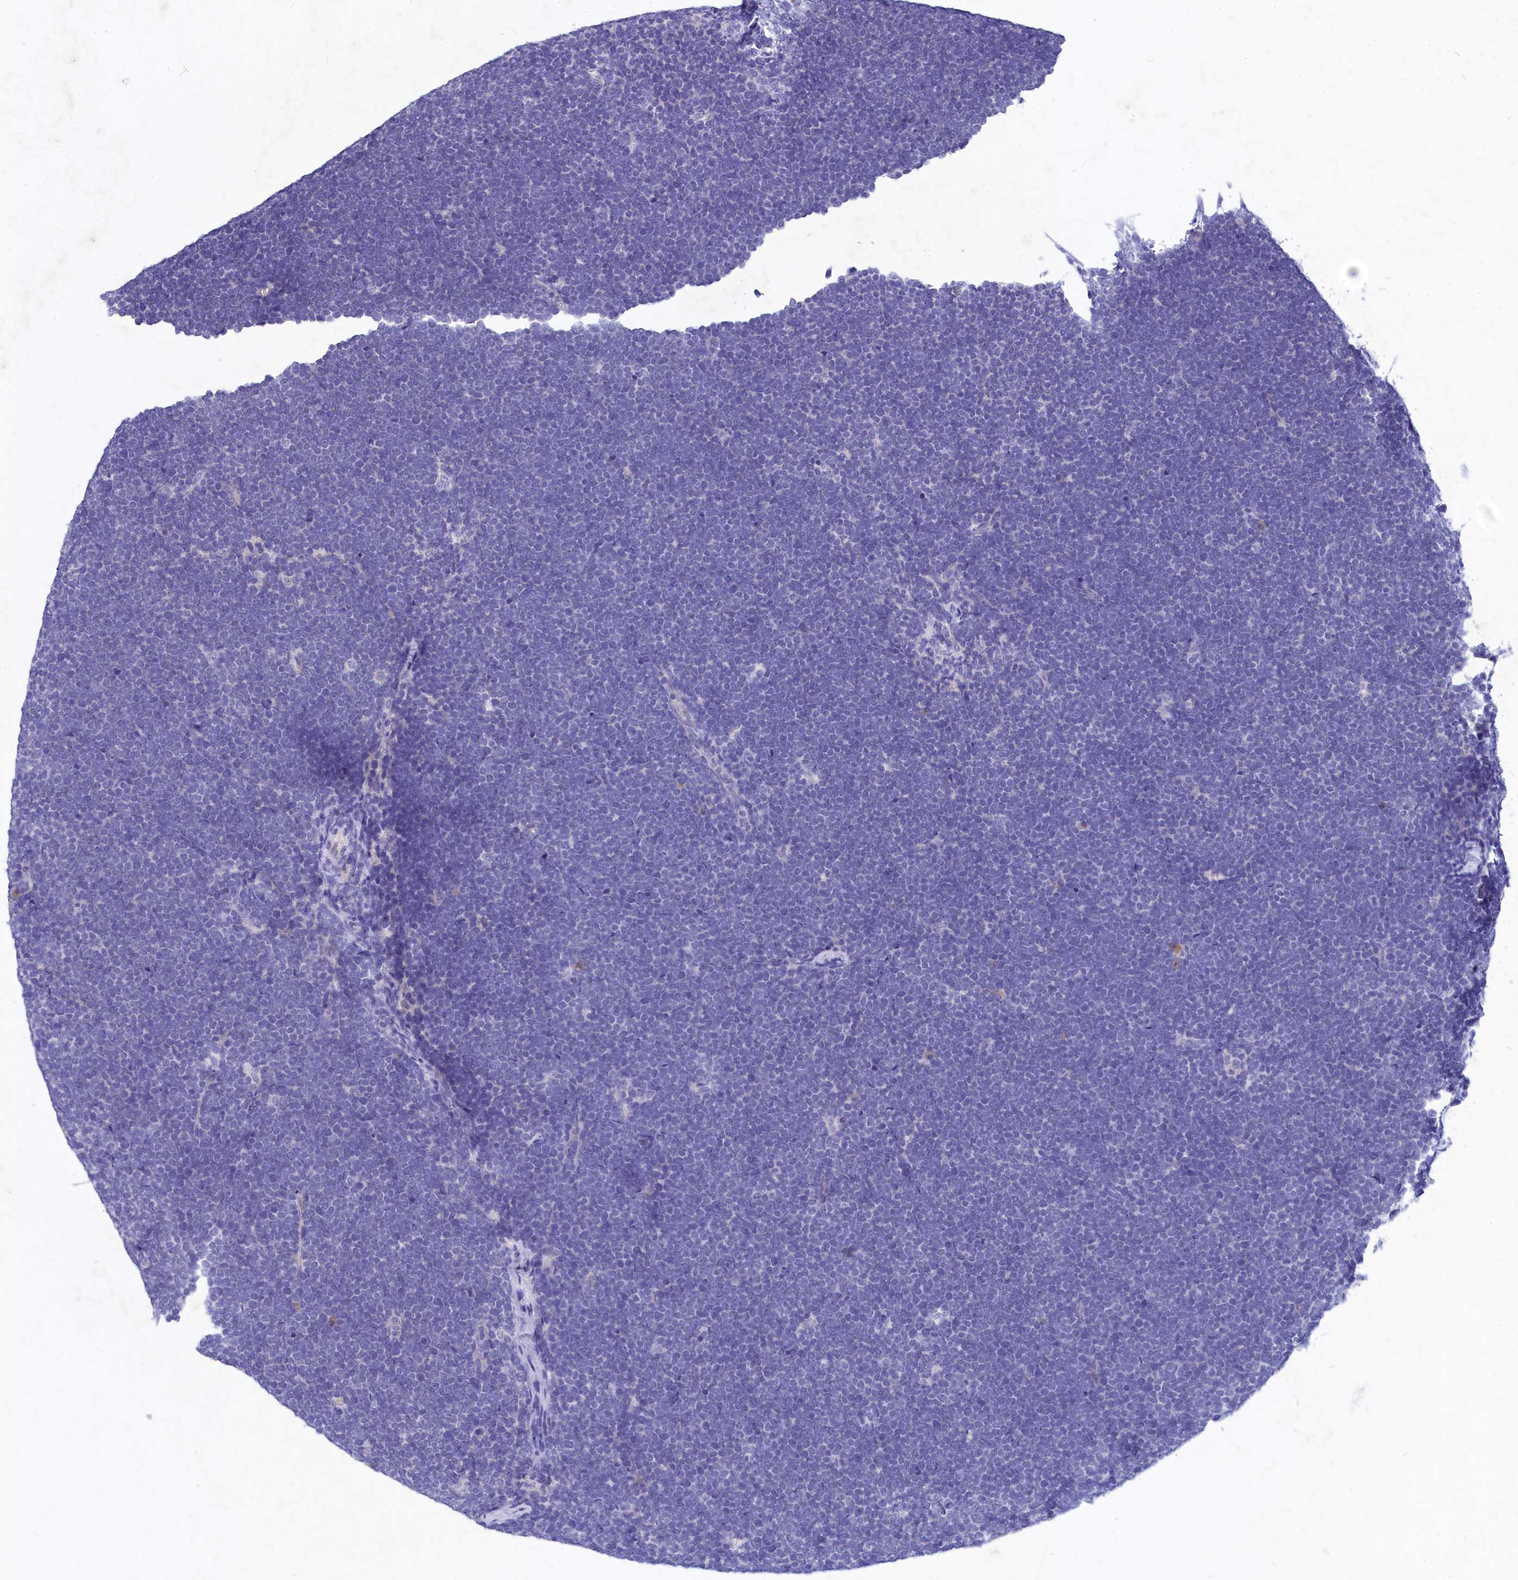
{"staining": {"intensity": "negative", "quantity": "none", "location": "none"}, "tissue": "lymphoma", "cell_type": "Tumor cells", "image_type": "cancer", "snomed": [{"axis": "morphology", "description": "Malignant lymphoma, non-Hodgkin's type, High grade"}, {"axis": "topography", "description": "Lymph node"}], "caption": "There is no significant expression in tumor cells of lymphoma.", "gene": "DEFB119", "patient": {"sex": "male", "age": 13}}